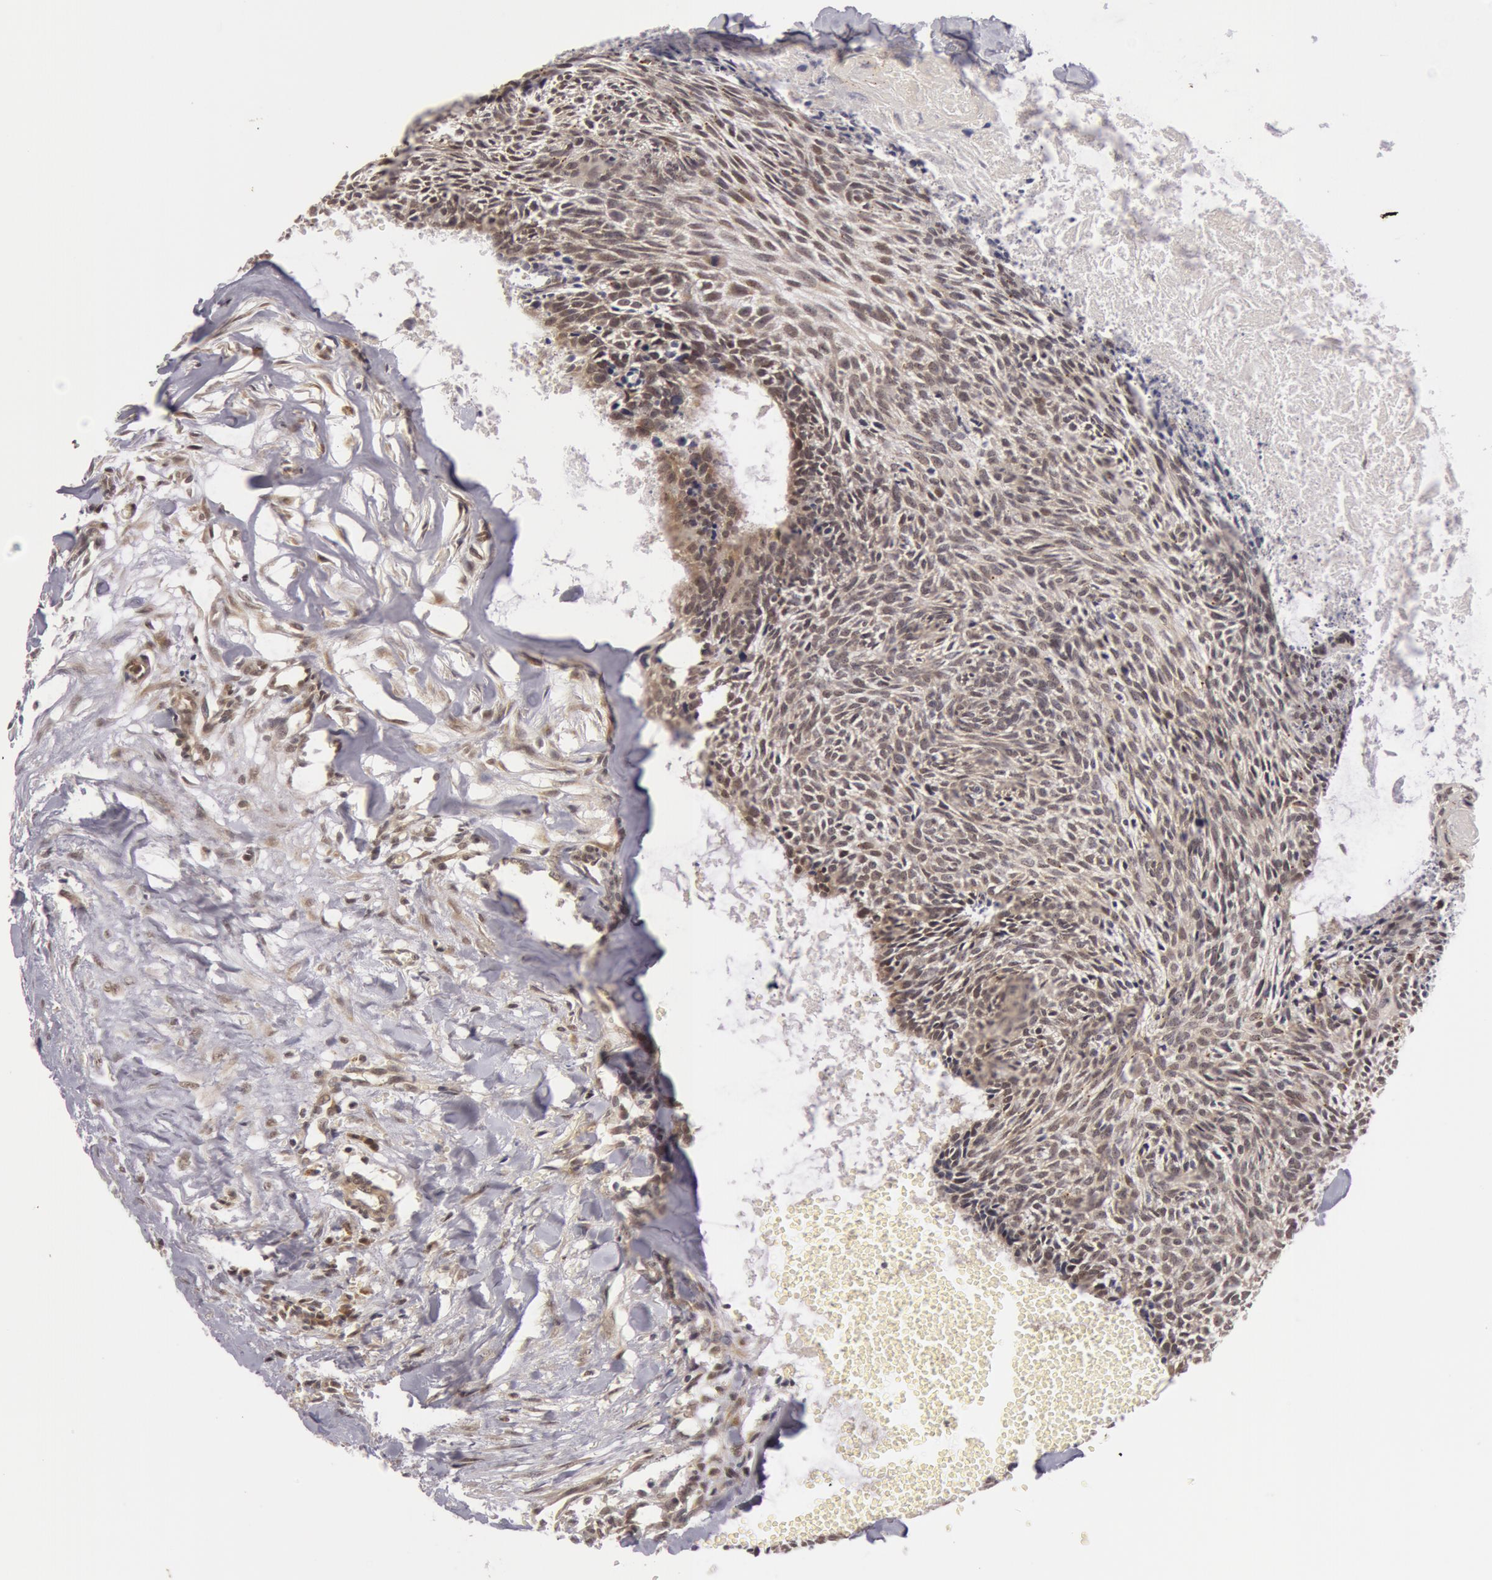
{"staining": {"intensity": "weak", "quantity": ">75%", "location": "cytoplasmic/membranous,nuclear"}, "tissue": "head and neck cancer", "cell_type": "Tumor cells", "image_type": "cancer", "snomed": [{"axis": "morphology", "description": "Squamous cell carcinoma, NOS"}, {"axis": "topography", "description": "Salivary gland"}, {"axis": "topography", "description": "Head-Neck"}], "caption": "Head and neck squamous cell carcinoma was stained to show a protein in brown. There is low levels of weak cytoplasmic/membranous and nuclear positivity in approximately >75% of tumor cells.", "gene": "SYTL4", "patient": {"sex": "male", "age": 70}}